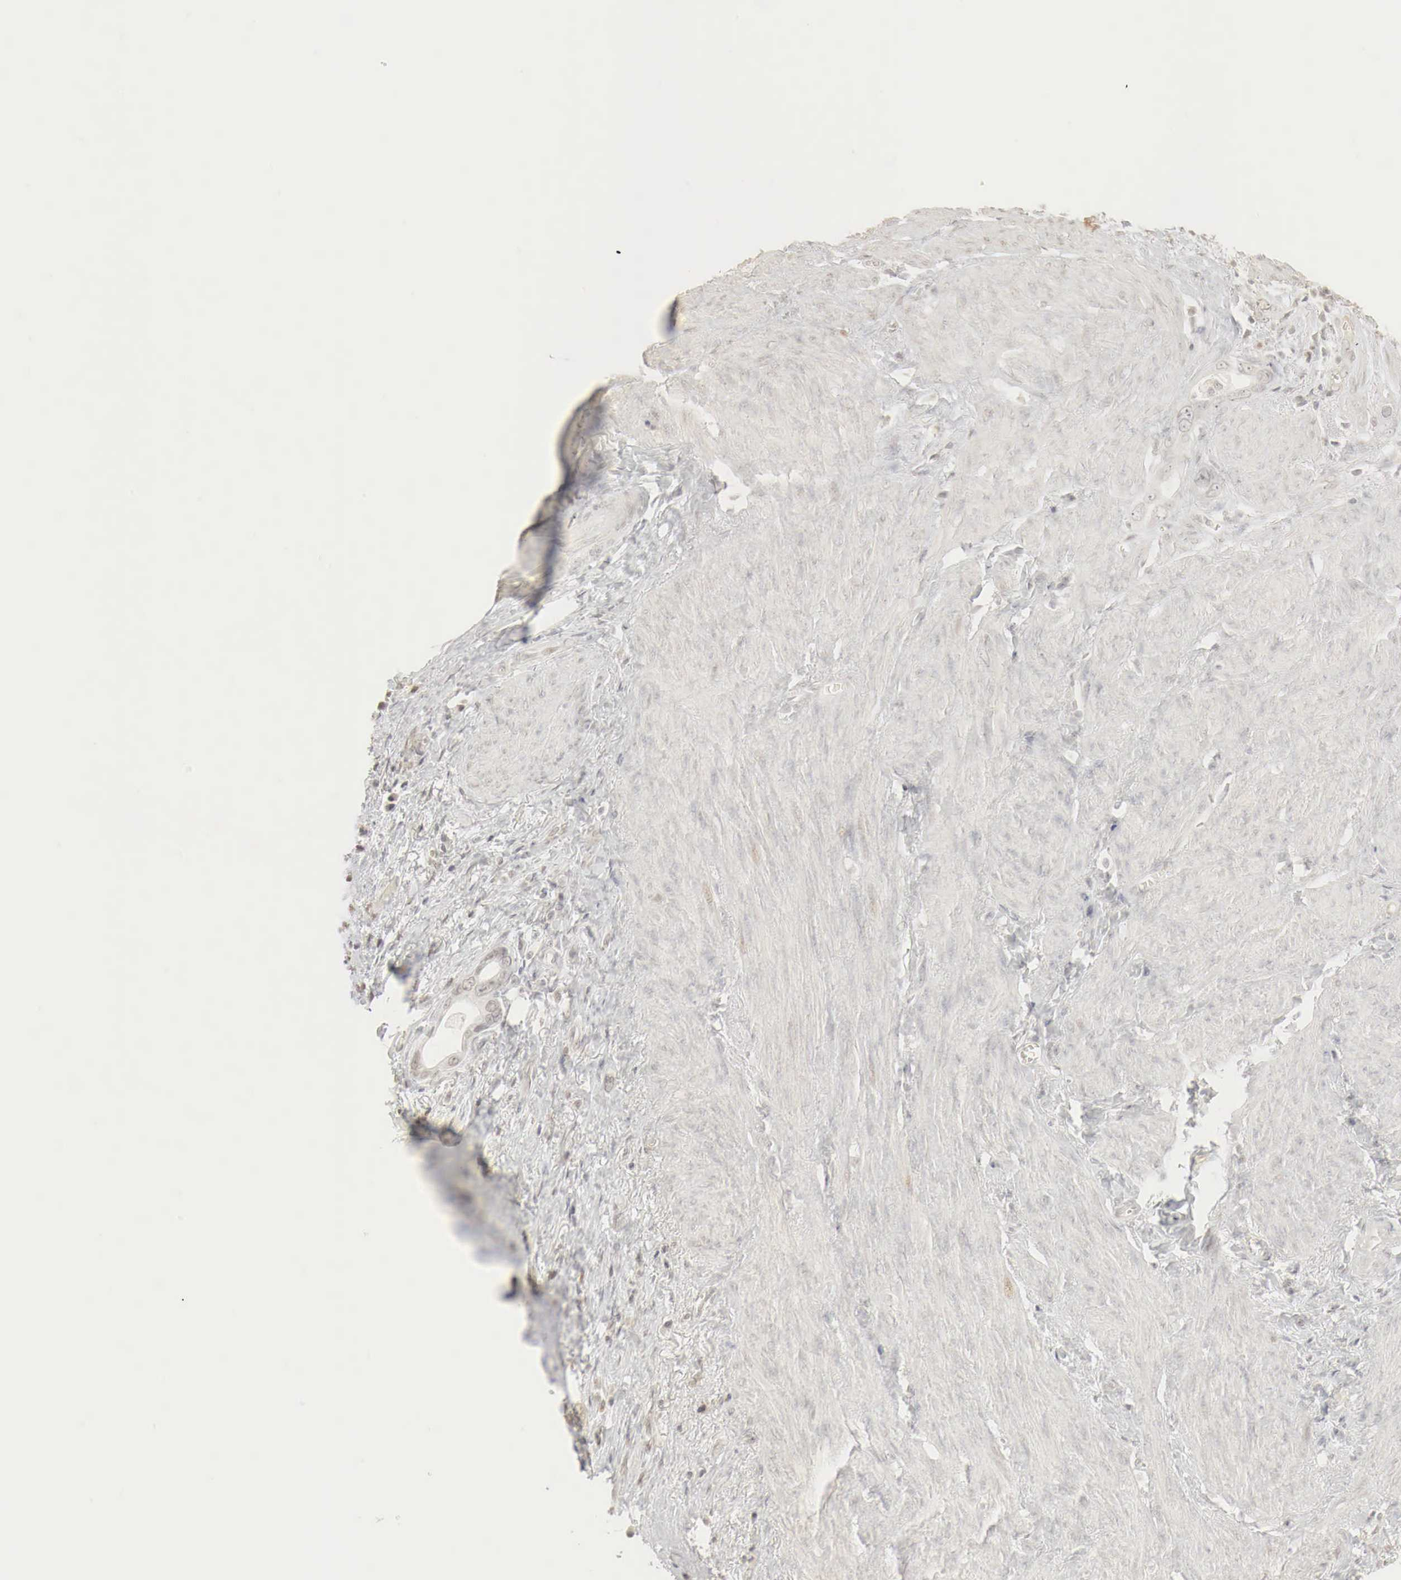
{"staining": {"intensity": "negative", "quantity": "none", "location": "none"}, "tissue": "stomach cancer", "cell_type": "Tumor cells", "image_type": "cancer", "snomed": [{"axis": "morphology", "description": "Adenocarcinoma, NOS"}, {"axis": "topography", "description": "Stomach"}], "caption": "This is an immunohistochemistry (IHC) image of stomach cancer. There is no staining in tumor cells.", "gene": "ERBB4", "patient": {"sex": "male", "age": 78}}